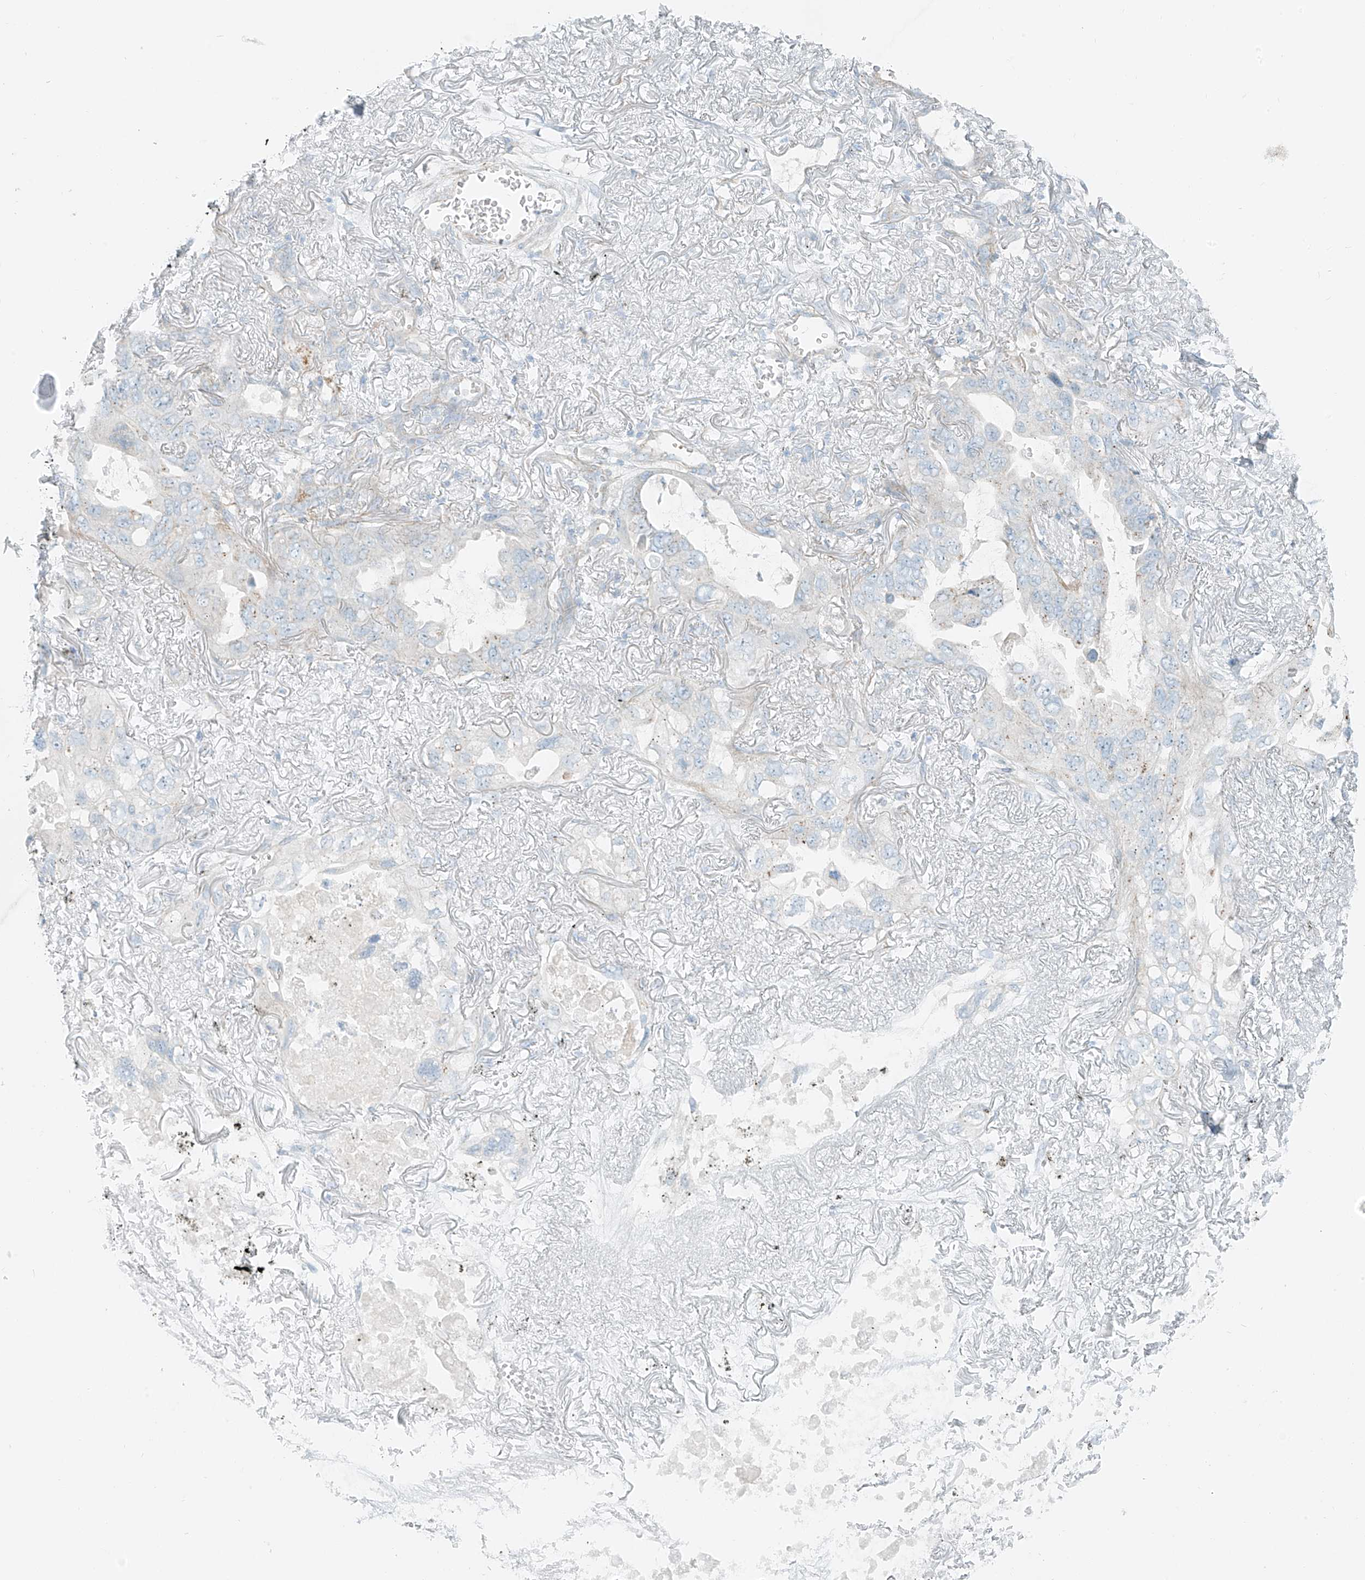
{"staining": {"intensity": "negative", "quantity": "none", "location": "none"}, "tissue": "lung cancer", "cell_type": "Tumor cells", "image_type": "cancer", "snomed": [{"axis": "morphology", "description": "Squamous cell carcinoma, NOS"}, {"axis": "topography", "description": "Lung"}], "caption": "There is no significant positivity in tumor cells of squamous cell carcinoma (lung). (DAB (3,3'-diaminobenzidine) IHC with hematoxylin counter stain).", "gene": "SMCP", "patient": {"sex": "female", "age": 73}}